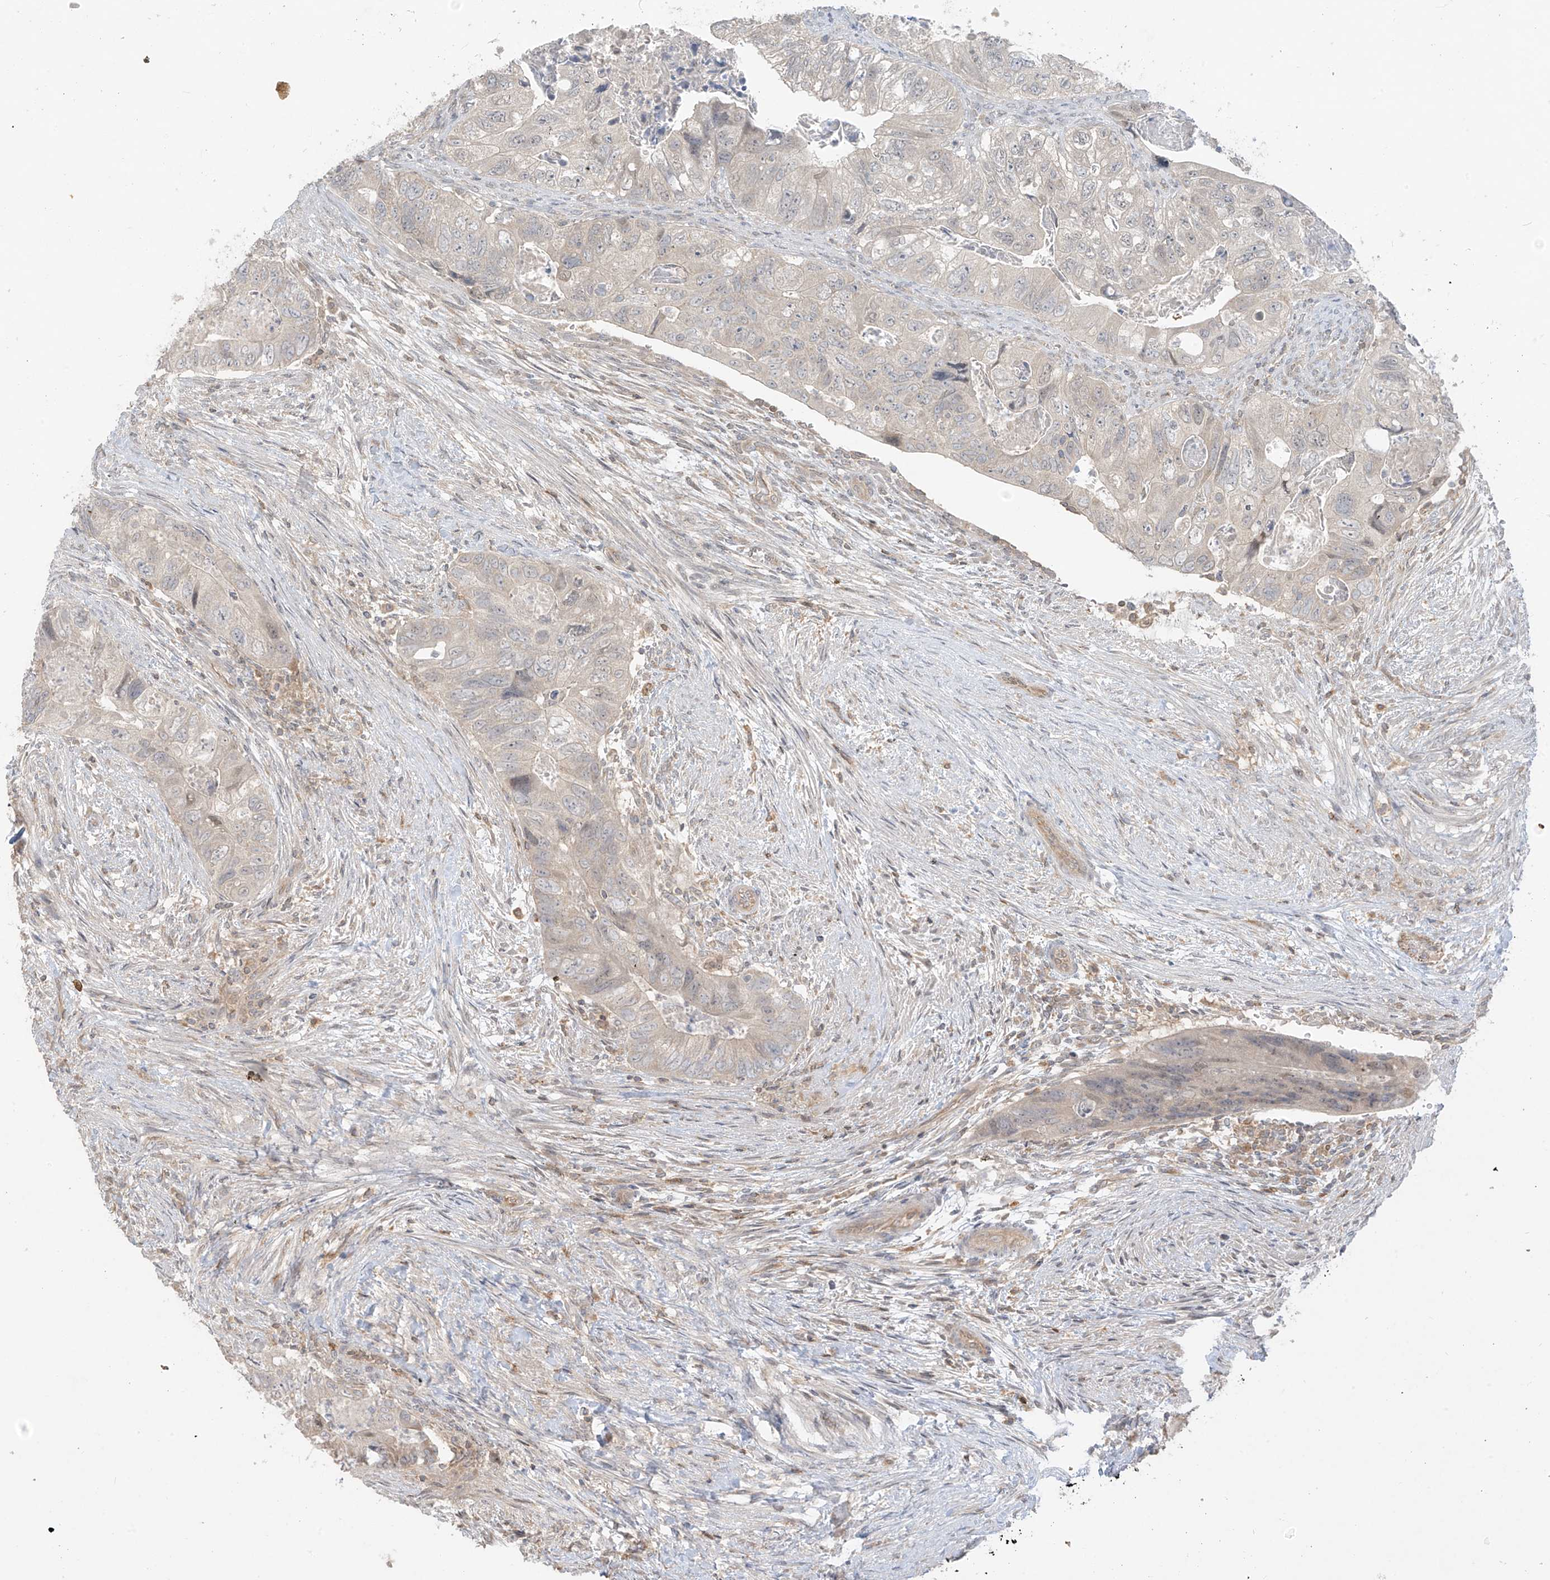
{"staining": {"intensity": "negative", "quantity": "none", "location": "none"}, "tissue": "colorectal cancer", "cell_type": "Tumor cells", "image_type": "cancer", "snomed": [{"axis": "morphology", "description": "Adenocarcinoma, NOS"}, {"axis": "topography", "description": "Rectum"}], "caption": "Immunohistochemistry image of neoplastic tissue: colorectal cancer (adenocarcinoma) stained with DAB (3,3'-diaminobenzidine) demonstrates no significant protein expression in tumor cells. Nuclei are stained in blue.", "gene": "ANGEL2", "patient": {"sex": "male", "age": 63}}